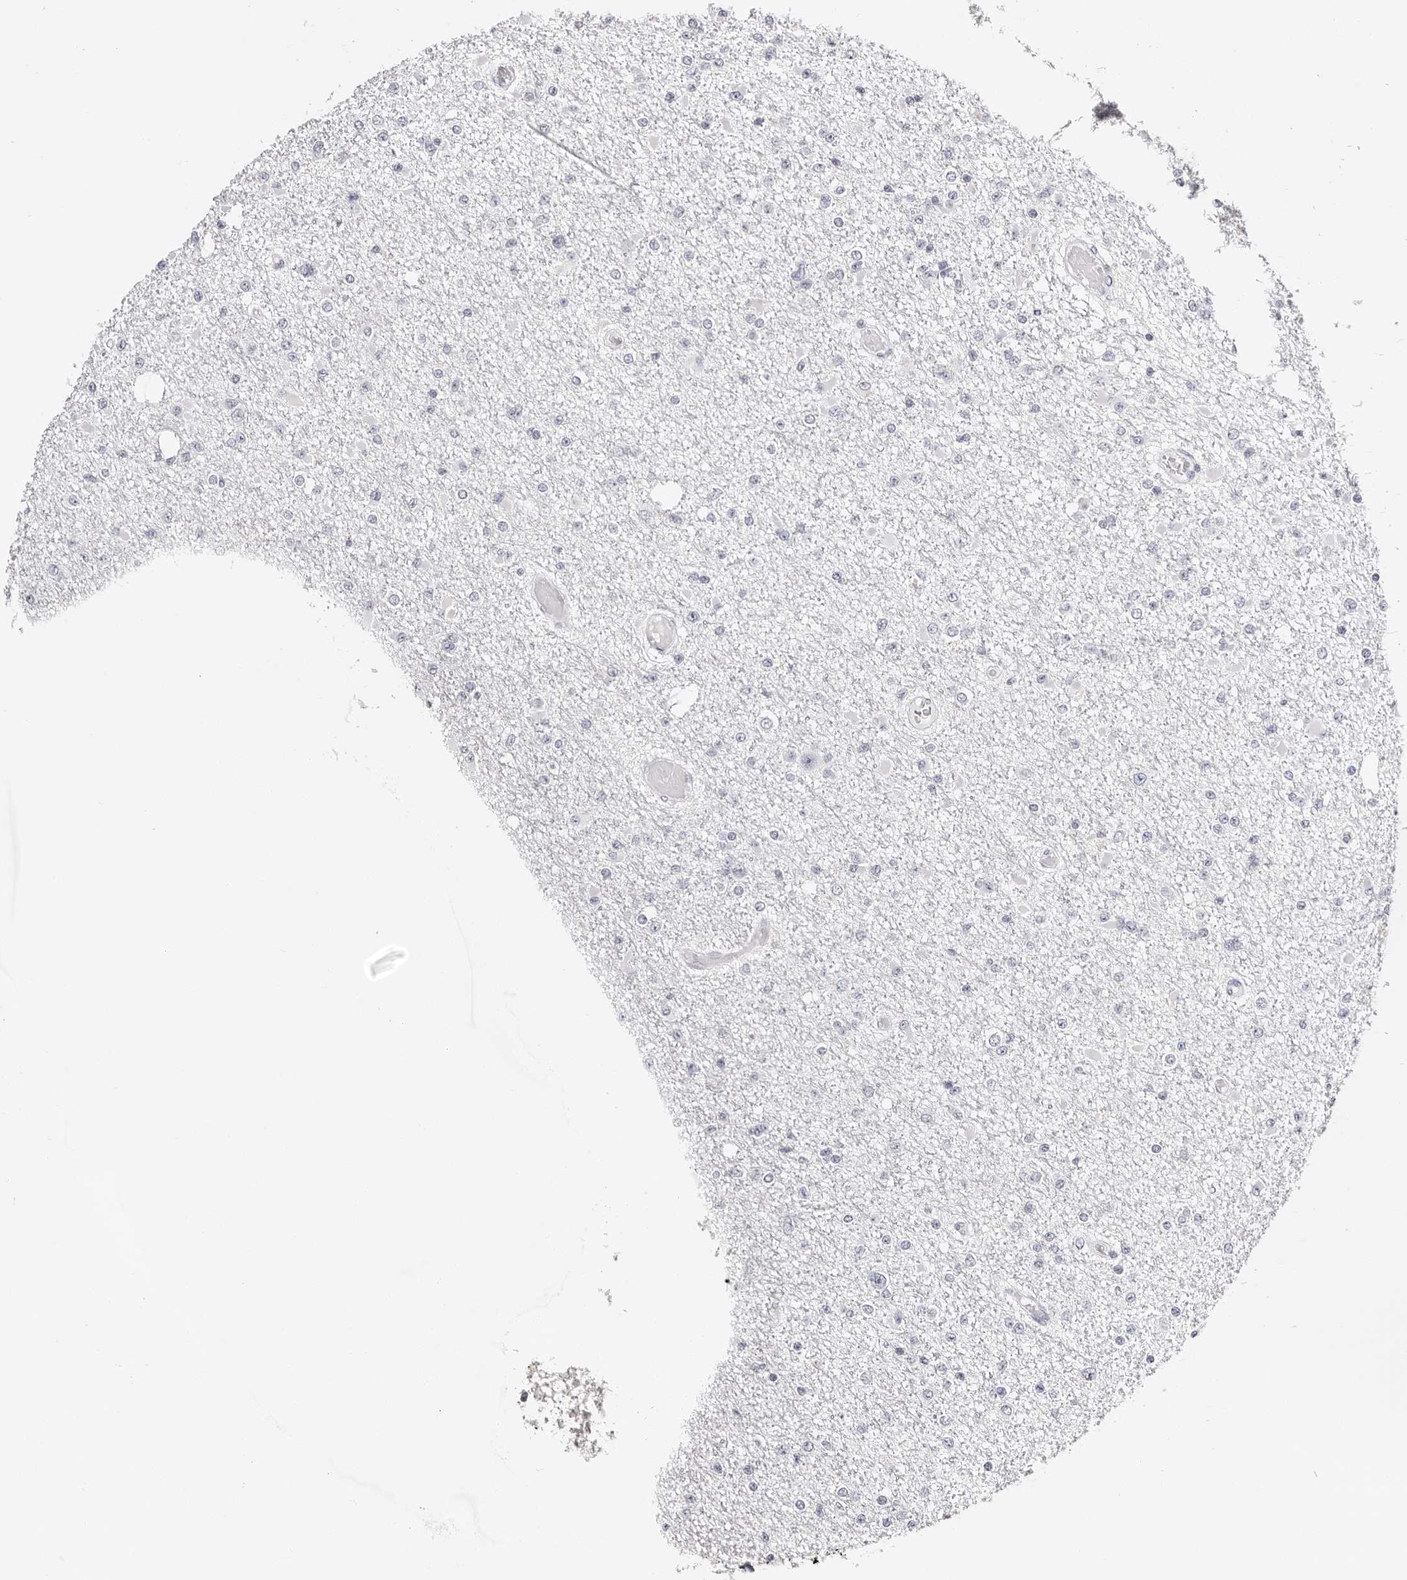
{"staining": {"intensity": "negative", "quantity": "none", "location": "none"}, "tissue": "glioma", "cell_type": "Tumor cells", "image_type": "cancer", "snomed": [{"axis": "morphology", "description": "Glioma, malignant, Low grade"}, {"axis": "topography", "description": "Brain"}], "caption": "Immunohistochemistry (IHC) micrograph of neoplastic tissue: human malignant glioma (low-grade) stained with DAB (3,3'-diaminobenzidine) displays no significant protein positivity in tumor cells.", "gene": "ROM1", "patient": {"sex": "female", "age": 22}}